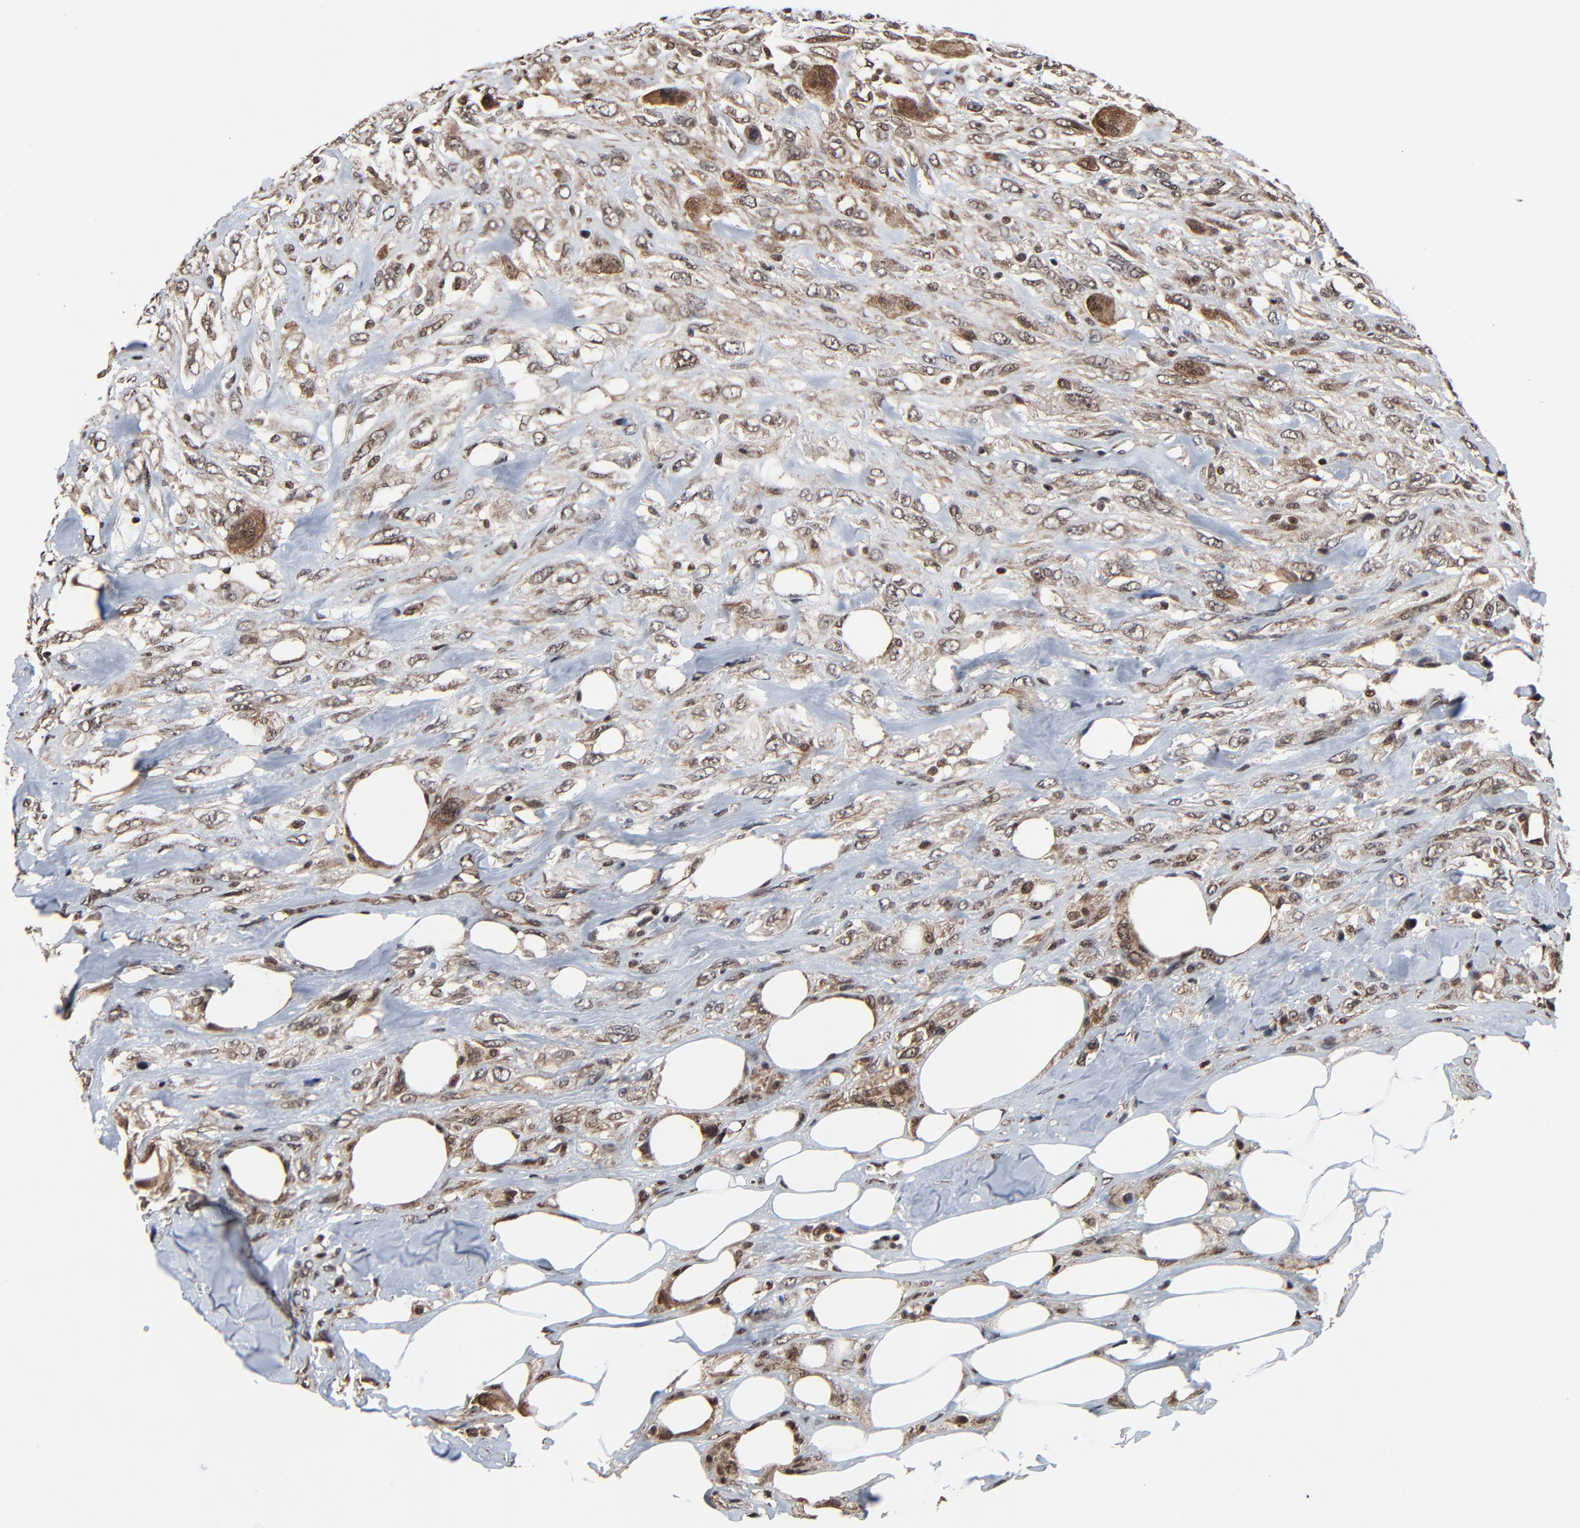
{"staining": {"intensity": "moderate", "quantity": ">75%", "location": "cytoplasmic/membranous,nuclear"}, "tissue": "breast cancer", "cell_type": "Tumor cells", "image_type": "cancer", "snomed": [{"axis": "morphology", "description": "Neoplasm, malignant, NOS"}, {"axis": "topography", "description": "Breast"}], "caption": "A medium amount of moderate cytoplasmic/membranous and nuclear staining is identified in approximately >75% of tumor cells in neoplasm (malignant) (breast) tissue.", "gene": "RHOJ", "patient": {"sex": "female", "age": 50}}